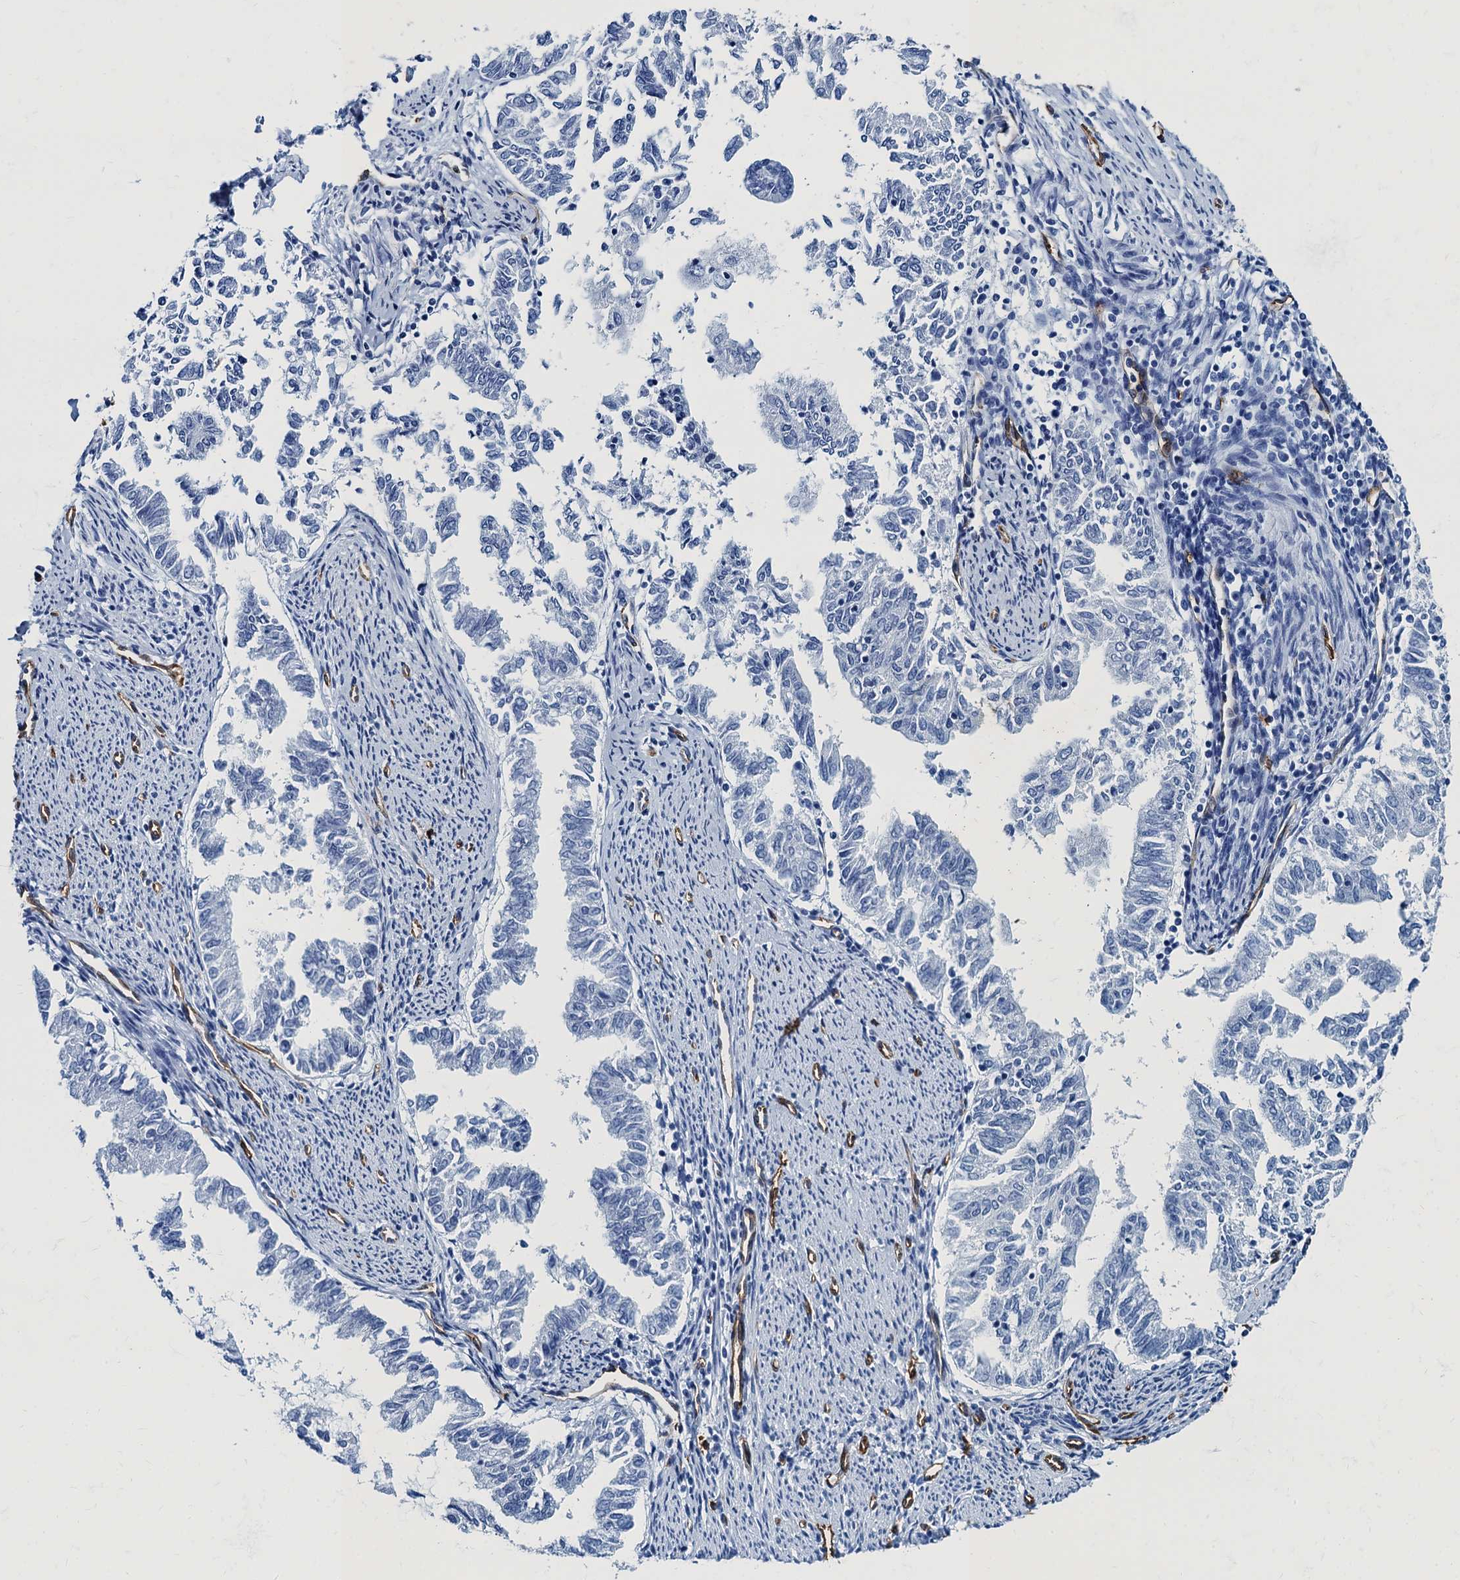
{"staining": {"intensity": "negative", "quantity": "none", "location": "none"}, "tissue": "endometrial cancer", "cell_type": "Tumor cells", "image_type": "cancer", "snomed": [{"axis": "morphology", "description": "Adenocarcinoma, NOS"}, {"axis": "topography", "description": "Endometrium"}], "caption": "This is an immunohistochemistry photomicrograph of human endometrial adenocarcinoma. There is no positivity in tumor cells.", "gene": "CAVIN2", "patient": {"sex": "female", "age": 79}}